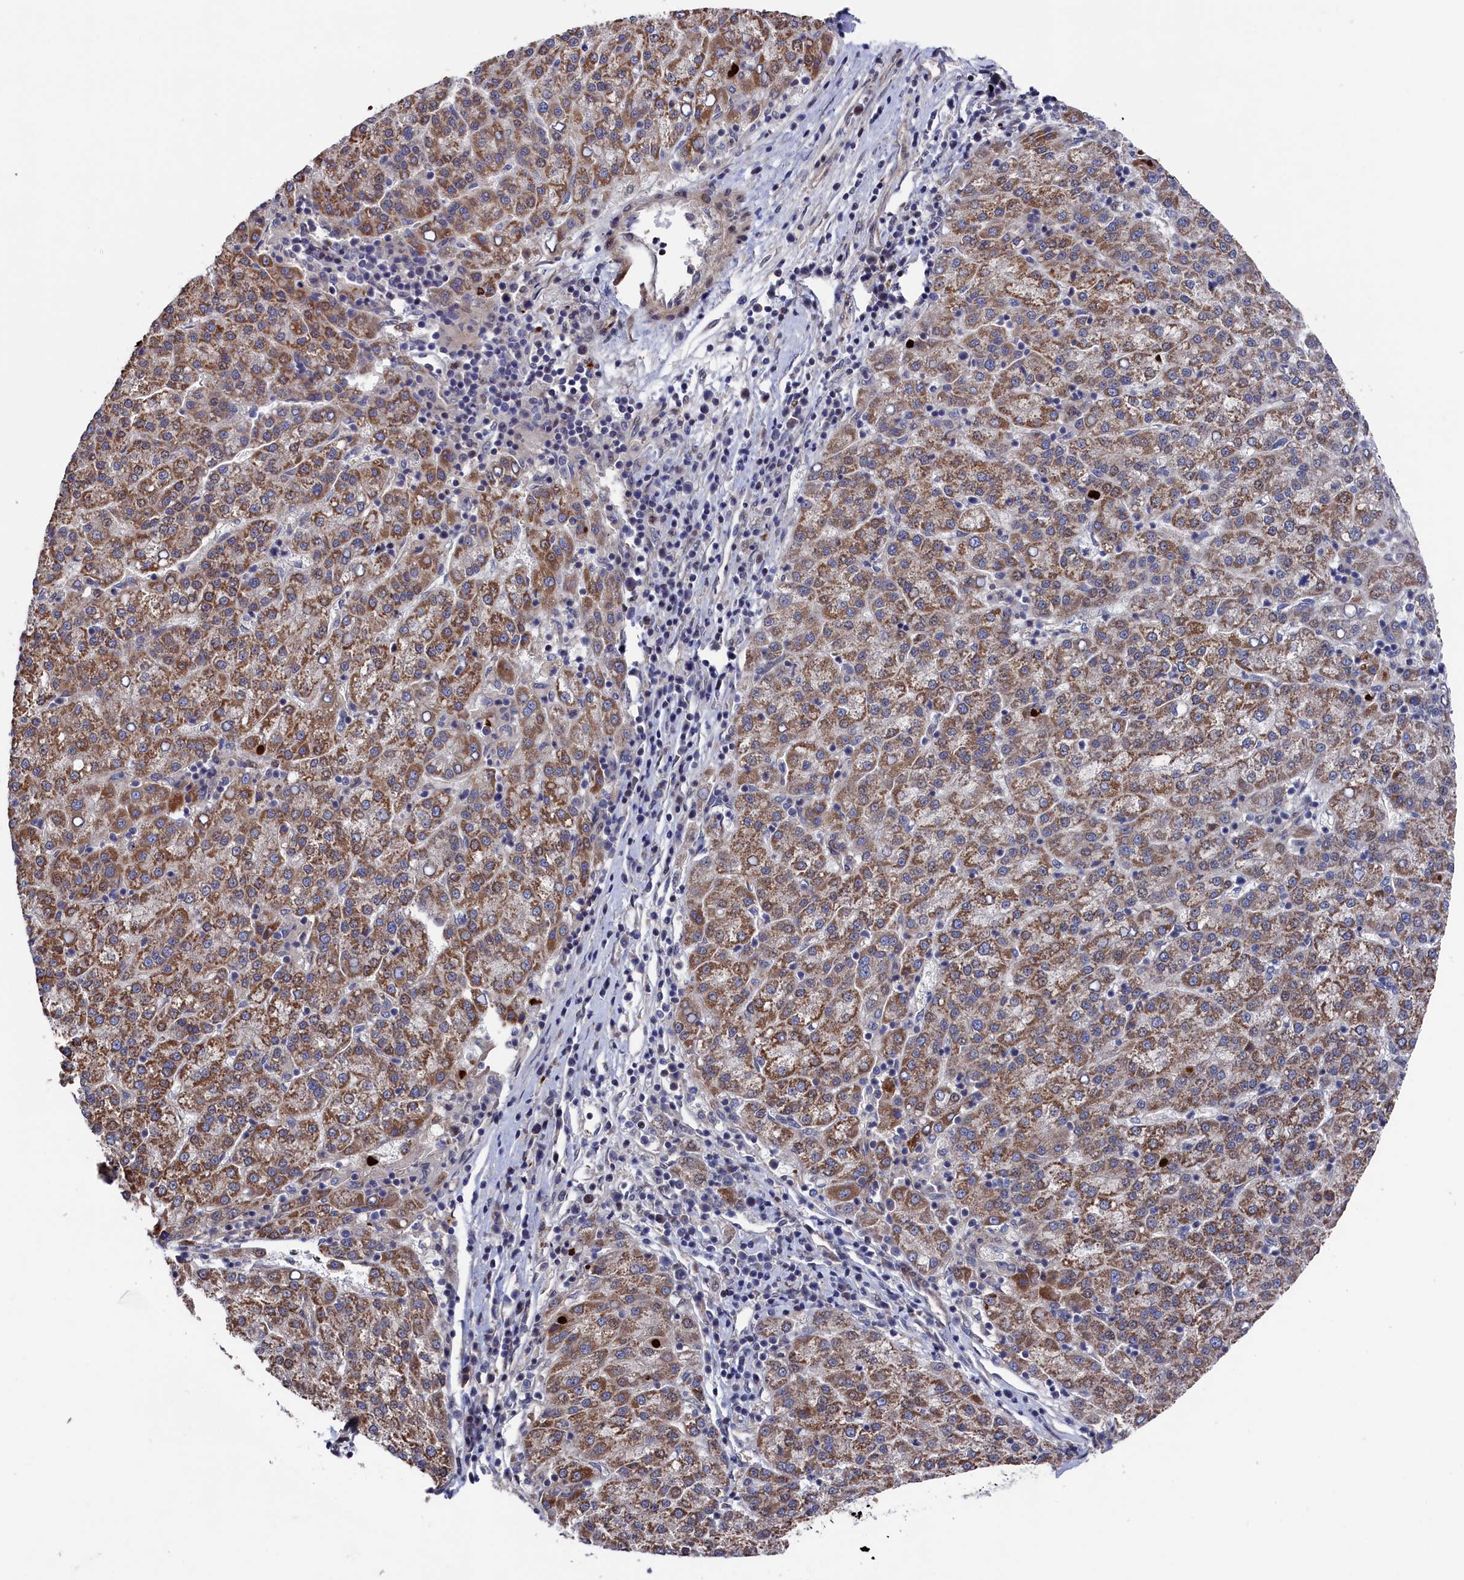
{"staining": {"intensity": "moderate", "quantity": ">75%", "location": "cytoplasmic/membranous"}, "tissue": "liver cancer", "cell_type": "Tumor cells", "image_type": "cancer", "snomed": [{"axis": "morphology", "description": "Carcinoma, Hepatocellular, NOS"}, {"axis": "topography", "description": "Liver"}], "caption": "Moderate cytoplasmic/membranous staining for a protein is seen in about >75% of tumor cells of hepatocellular carcinoma (liver) using IHC.", "gene": "ZNF891", "patient": {"sex": "female", "age": 58}}